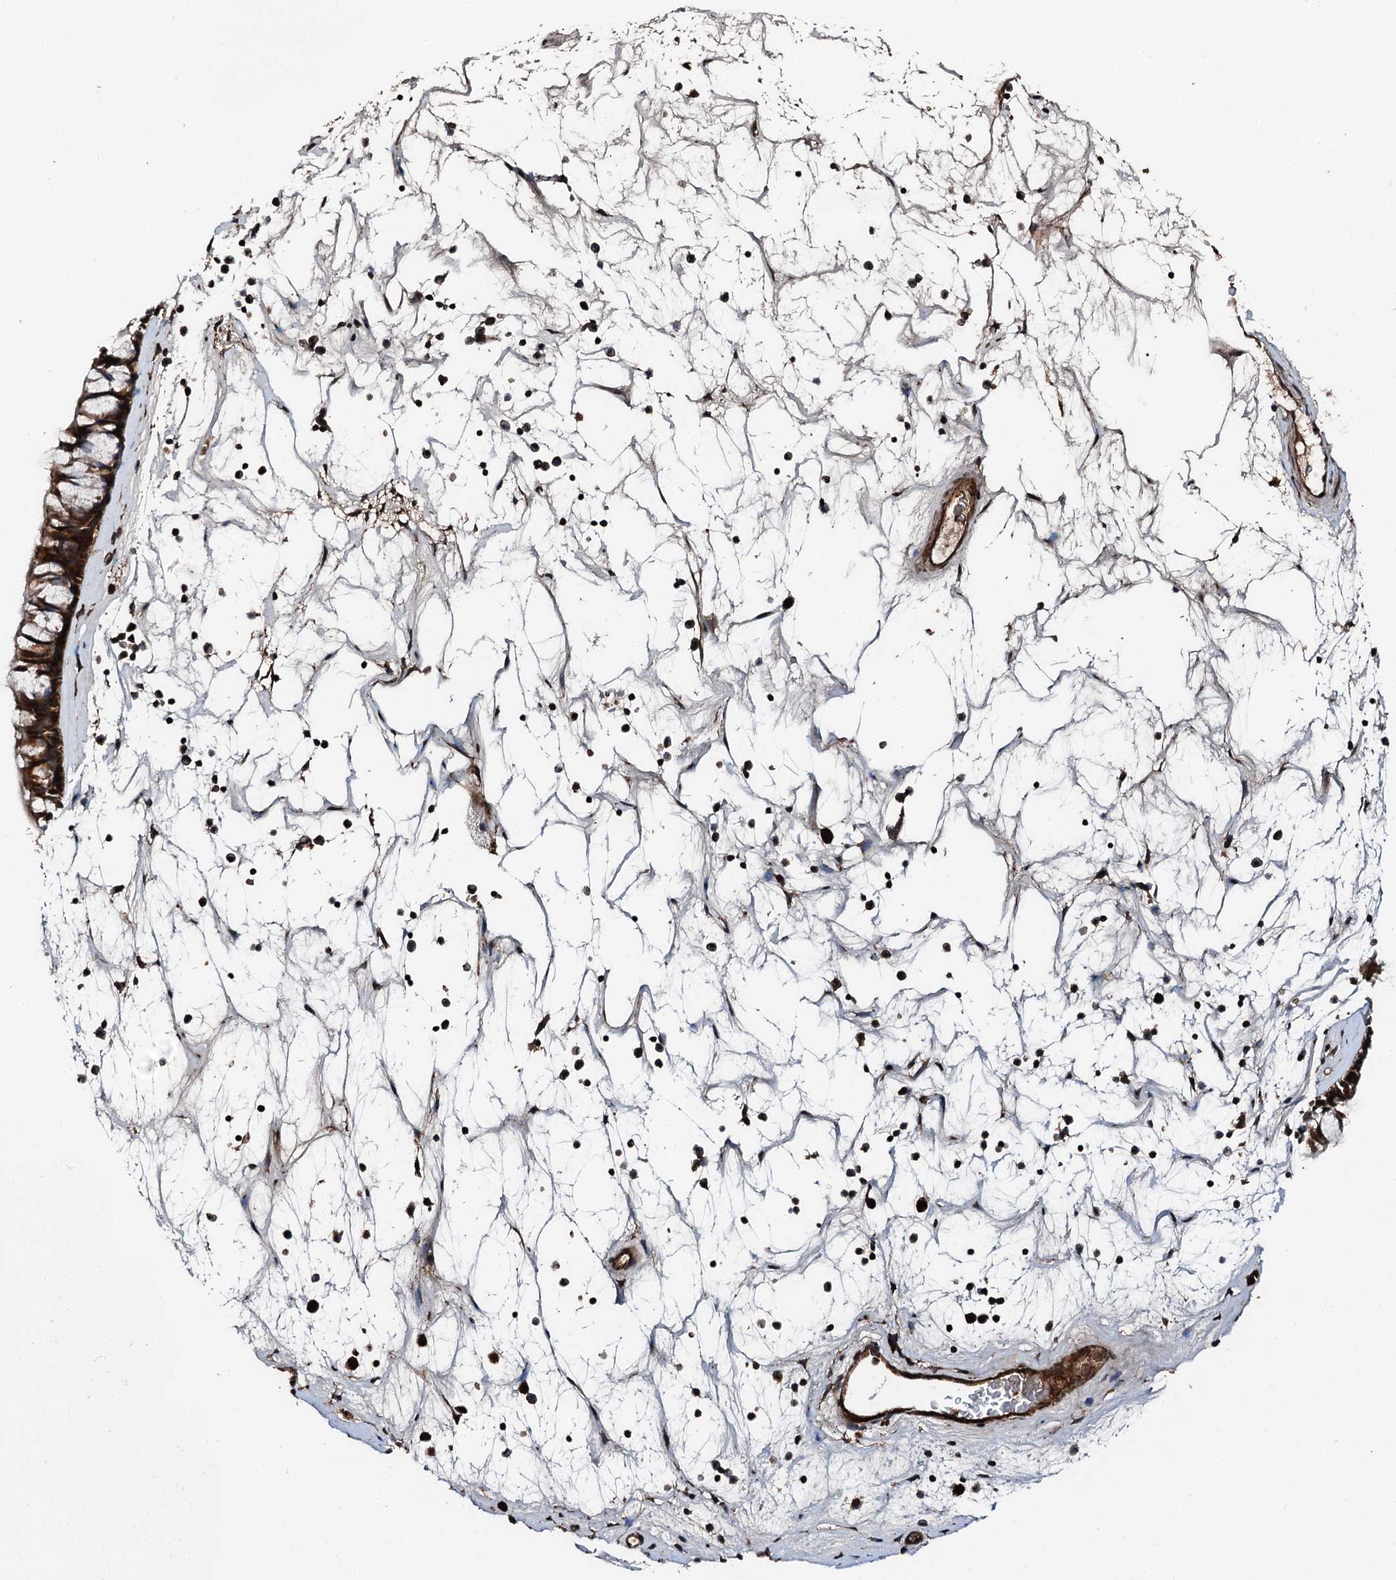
{"staining": {"intensity": "strong", "quantity": ">75%", "location": "cytoplasmic/membranous"}, "tissue": "nasopharynx", "cell_type": "Respiratory epithelial cells", "image_type": "normal", "snomed": [{"axis": "morphology", "description": "Normal tissue, NOS"}, {"axis": "topography", "description": "Nasopharynx"}], "caption": "Respiratory epithelial cells display high levels of strong cytoplasmic/membranous expression in about >75% of cells in benign human nasopharynx. The staining is performed using DAB (3,3'-diaminobenzidine) brown chromogen to label protein expression. The nuclei are counter-stained blue using hematoxylin.", "gene": "FLYWCH1", "patient": {"sex": "male", "age": 64}}